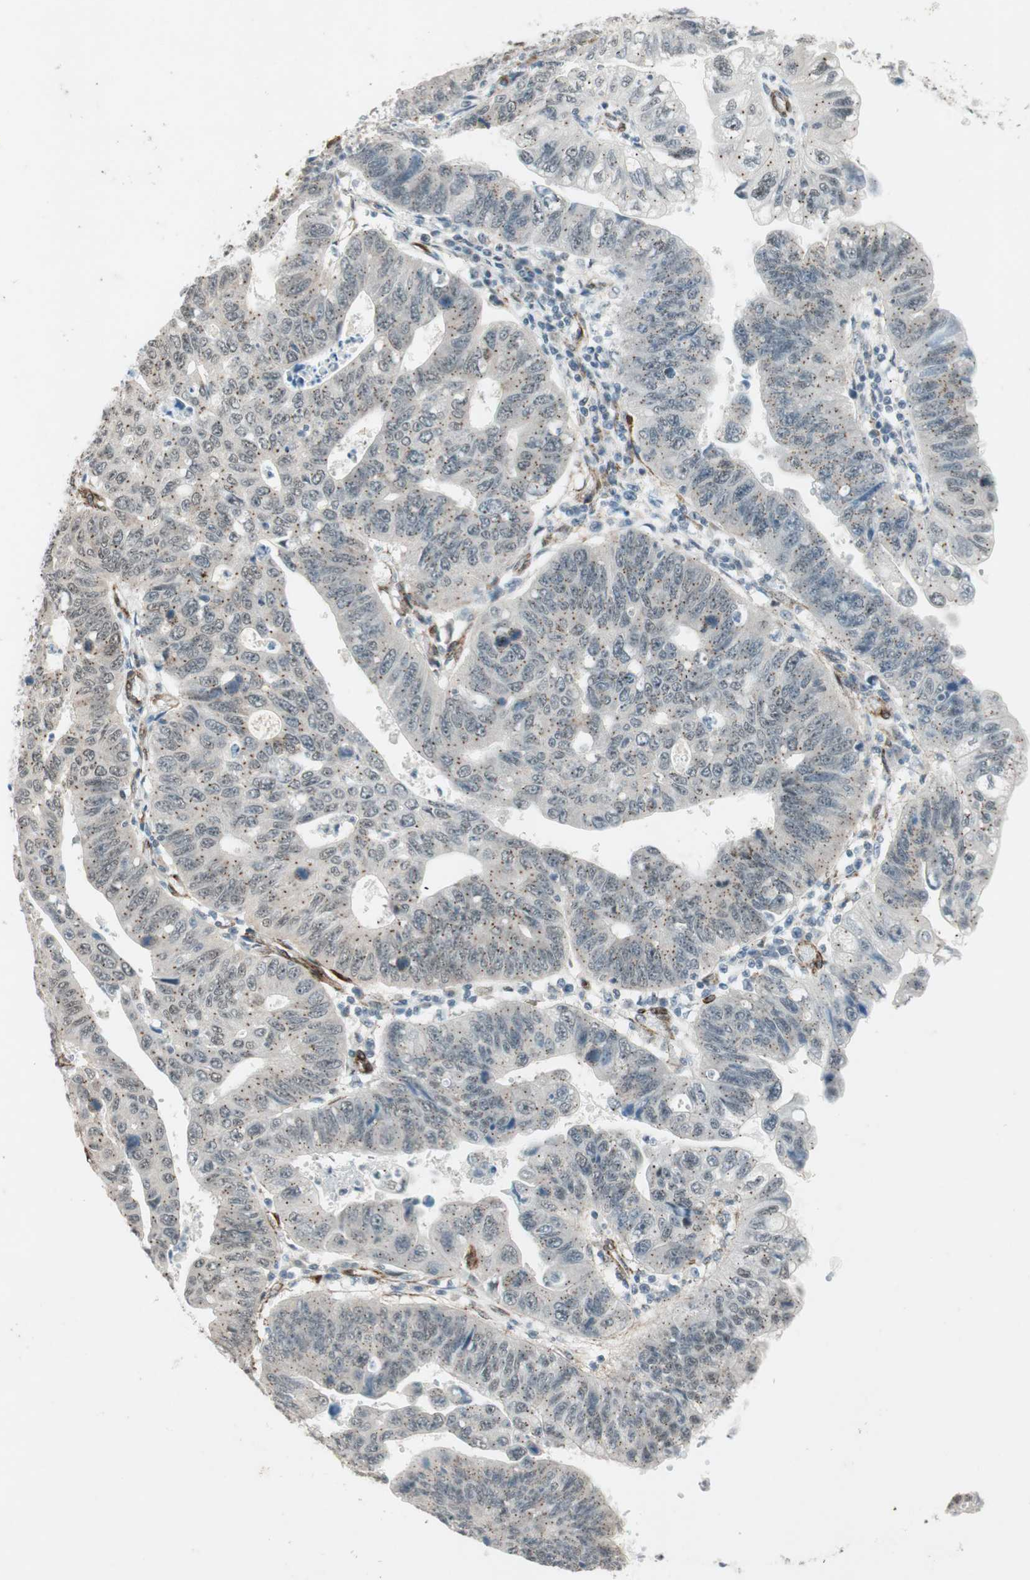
{"staining": {"intensity": "moderate", "quantity": "25%-75%", "location": "cytoplasmic/membranous"}, "tissue": "stomach cancer", "cell_type": "Tumor cells", "image_type": "cancer", "snomed": [{"axis": "morphology", "description": "Adenocarcinoma, NOS"}, {"axis": "topography", "description": "Stomach"}], "caption": "An immunohistochemistry (IHC) histopathology image of neoplastic tissue is shown. Protein staining in brown shows moderate cytoplasmic/membranous positivity in stomach cancer within tumor cells.", "gene": "CDK19", "patient": {"sex": "male", "age": 59}}